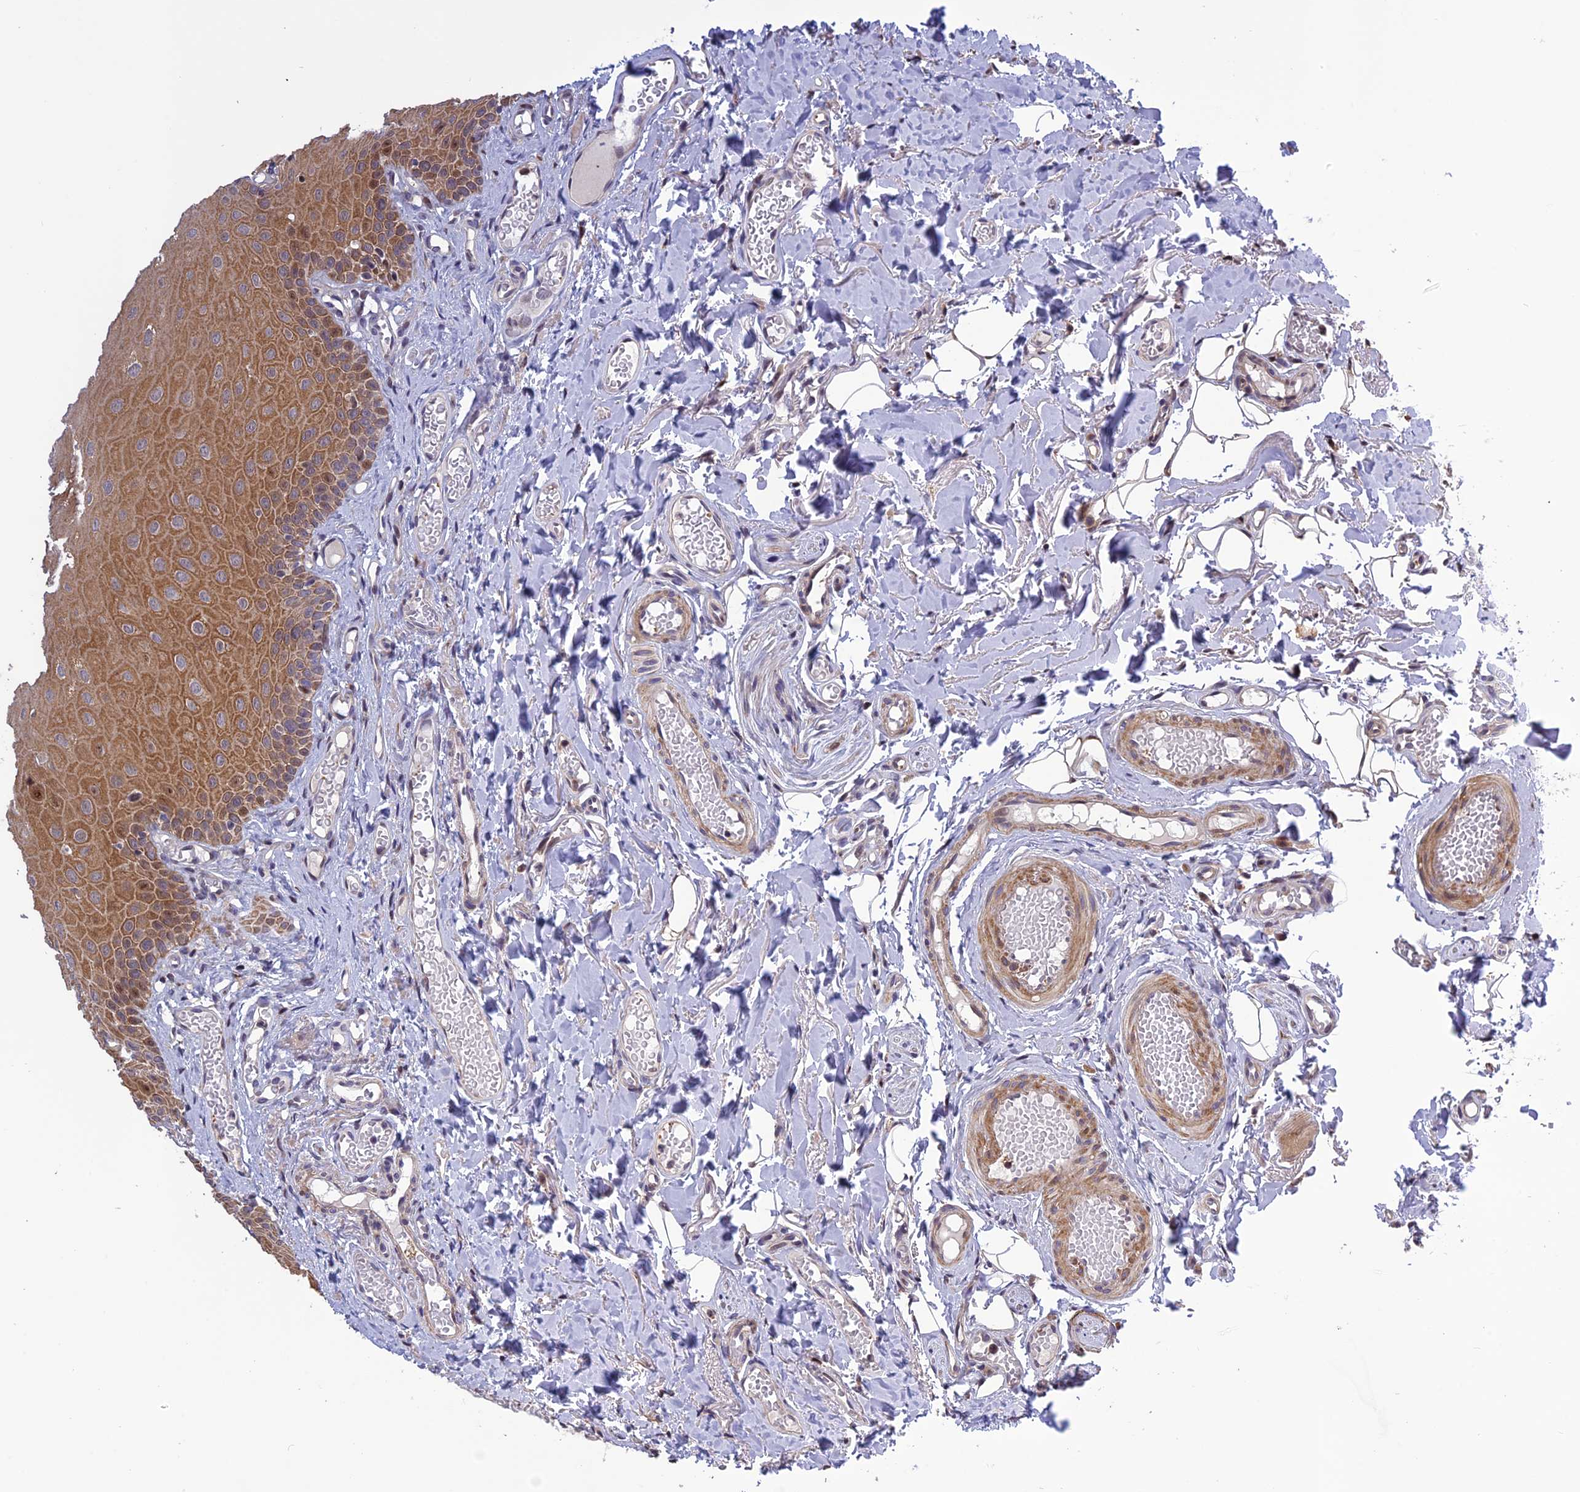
{"staining": {"intensity": "moderate", "quantity": ">75%", "location": "cytoplasmic/membranous"}, "tissue": "oral mucosa", "cell_type": "Squamous epithelial cells", "image_type": "normal", "snomed": [{"axis": "morphology", "description": "Normal tissue, NOS"}, {"axis": "topography", "description": "Oral tissue"}], "caption": "Immunohistochemistry (IHC) image of normal oral mucosa stained for a protein (brown), which shows medium levels of moderate cytoplasmic/membranous staining in about >75% of squamous epithelial cells.", "gene": "SPG21", "patient": {"sex": "female", "age": 70}}